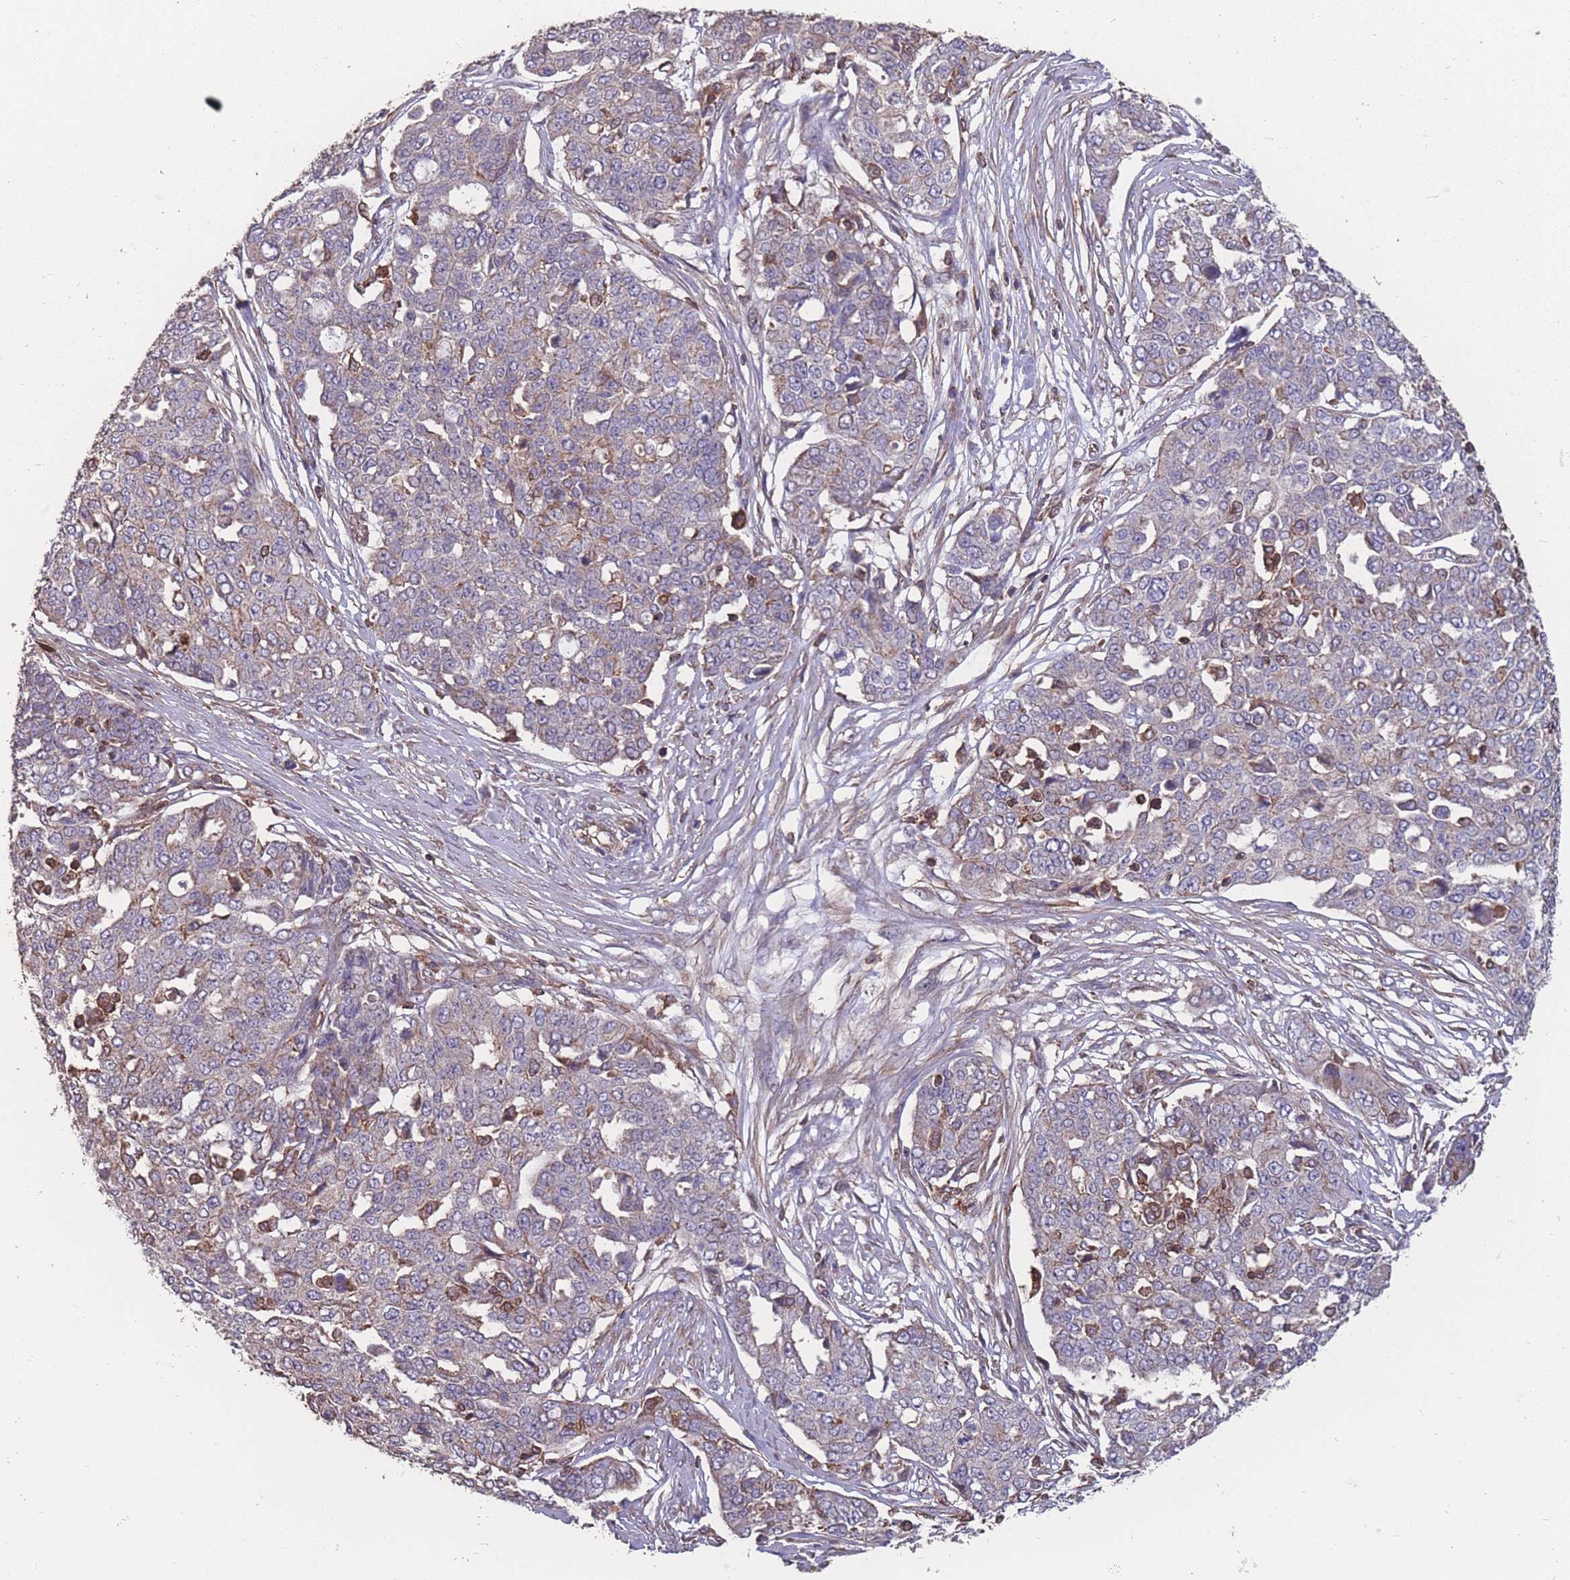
{"staining": {"intensity": "moderate", "quantity": "<25%", "location": "cytoplasmic/membranous"}, "tissue": "ovarian cancer", "cell_type": "Tumor cells", "image_type": "cancer", "snomed": [{"axis": "morphology", "description": "Cystadenocarcinoma, serous, NOS"}, {"axis": "topography", "description": "Soft tissue"}, {"axis": "topography", "description": "Ovary"}], "caption": "Ovarian cancer (serous cystadenocarcinoma) was stained to show a protein in brown. There is low levels of moderate cytoplasmic/membranous staining in approximately <25% of tumor cells. (IHC, brightfield microscopy, high magnification).", "gene": "NUDT21", "patient": {"sex": "female", "age": 57}}